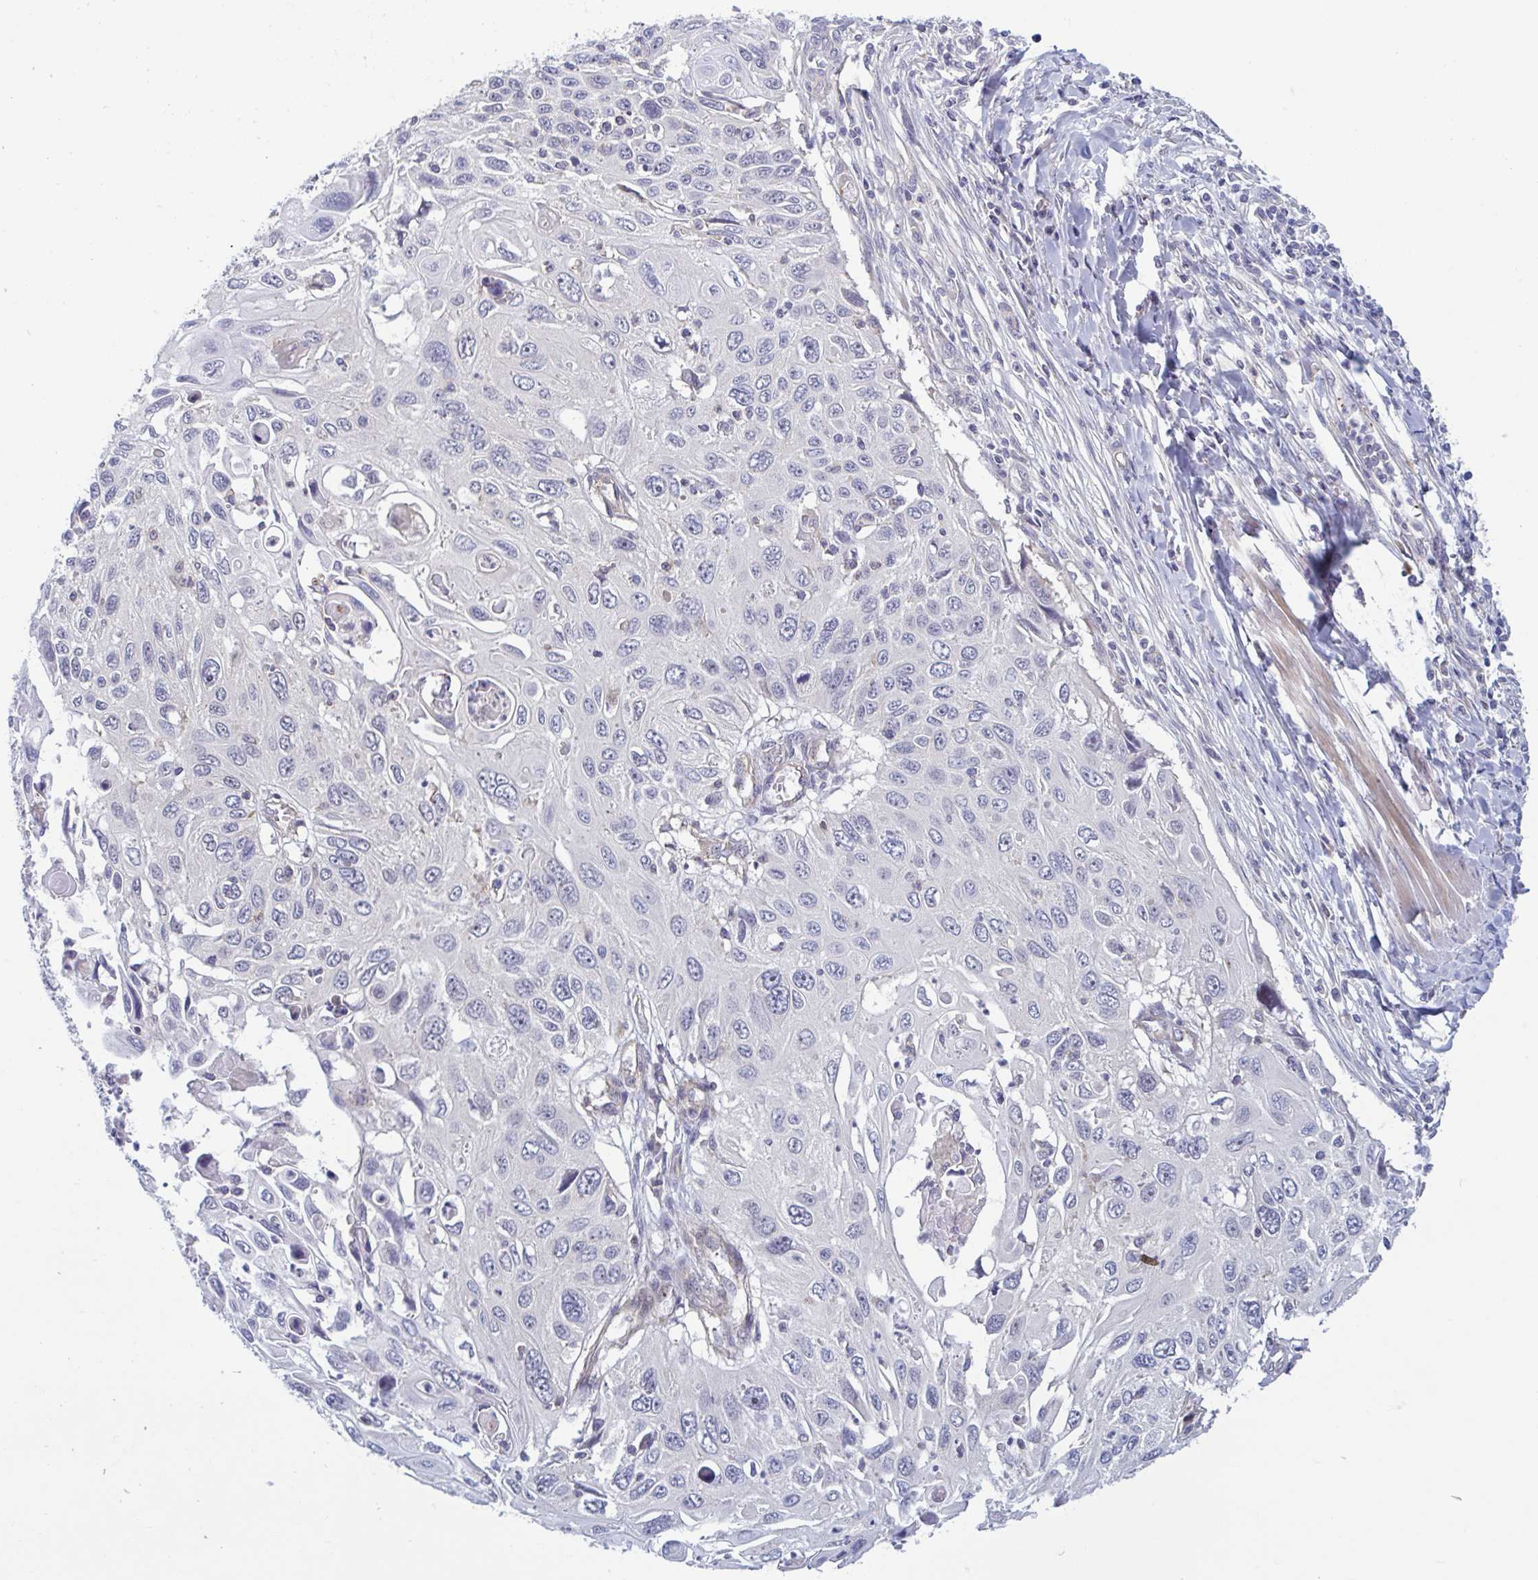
{"staining": {"intensity": "negative", "quantity": "none", "location": "none"}, "tissue": "cervical cancer", "cell_type": "Tumor cells", "image_type": "cancer", "snomed": [{"axis": "morphology", "description": "Squamous cell carcinoma, NOS"}, {"axis": "topography", "description": "Cervix"}], "caption": "Tumor cells are negative for brown protein staining in cervical cancer.", "gene": "LRRC38", "patient": {"sex": "female", "age": 70}}